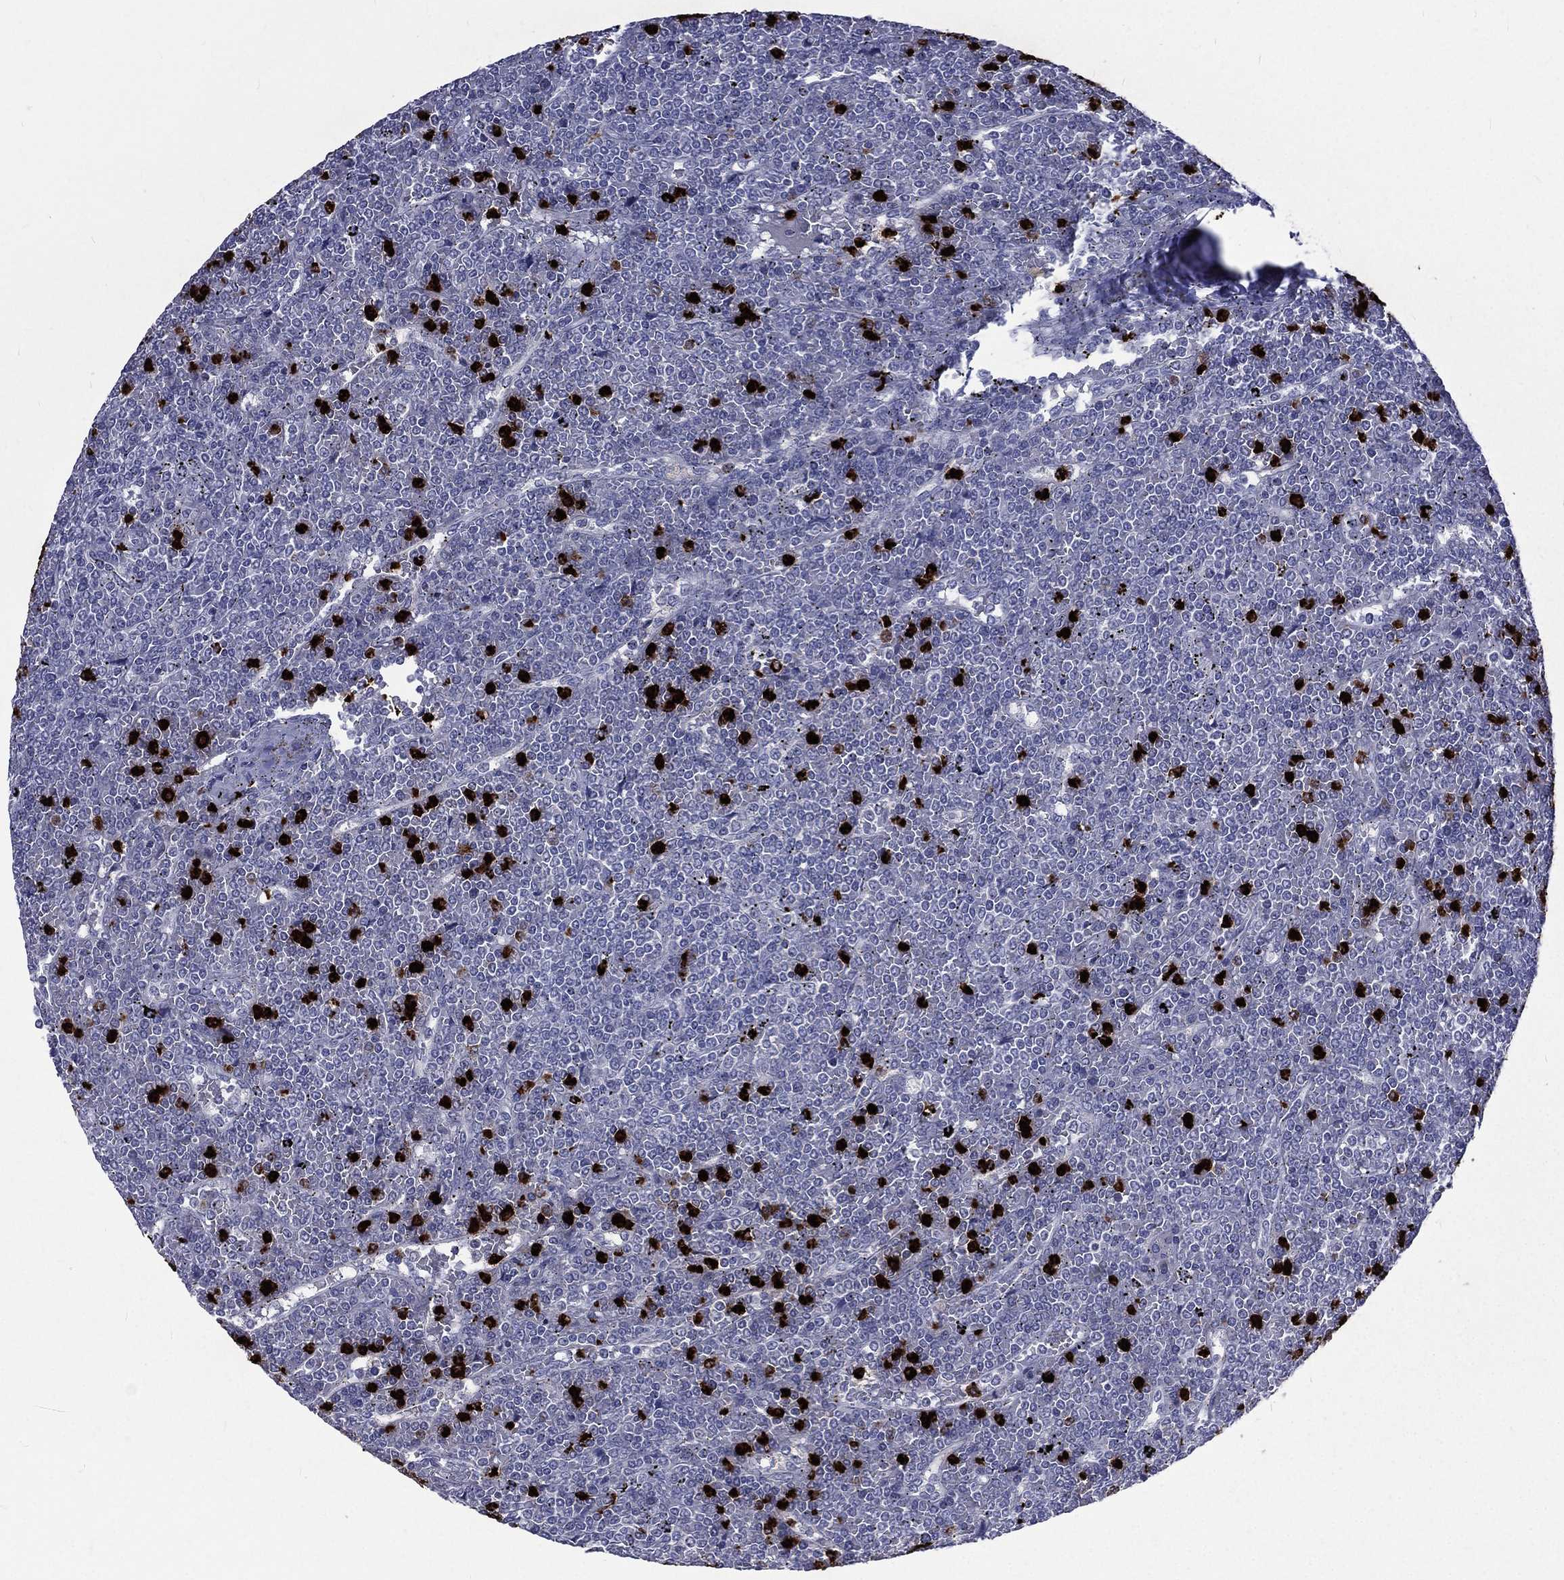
{"staining": {"intensity": "negative", "quantity": "none", "location": "none"}, "tissue": "lymphoma", "cell_type": "Tumor cells", "image_type": "cancer", "snomed": [{"axis": "morphology", "description": "Malignant lymphoma, non-Hodgkin's type, Low grade"}, {"axis": "topography", "description": "Spleen"}], "caption": "IHC of human malignant lymphoma, non-Hodgkin's type (low-grade) displays no positivity in tumor cells.", "gene": "ELANE", "patient": {"sex": "female", "age": 19}}